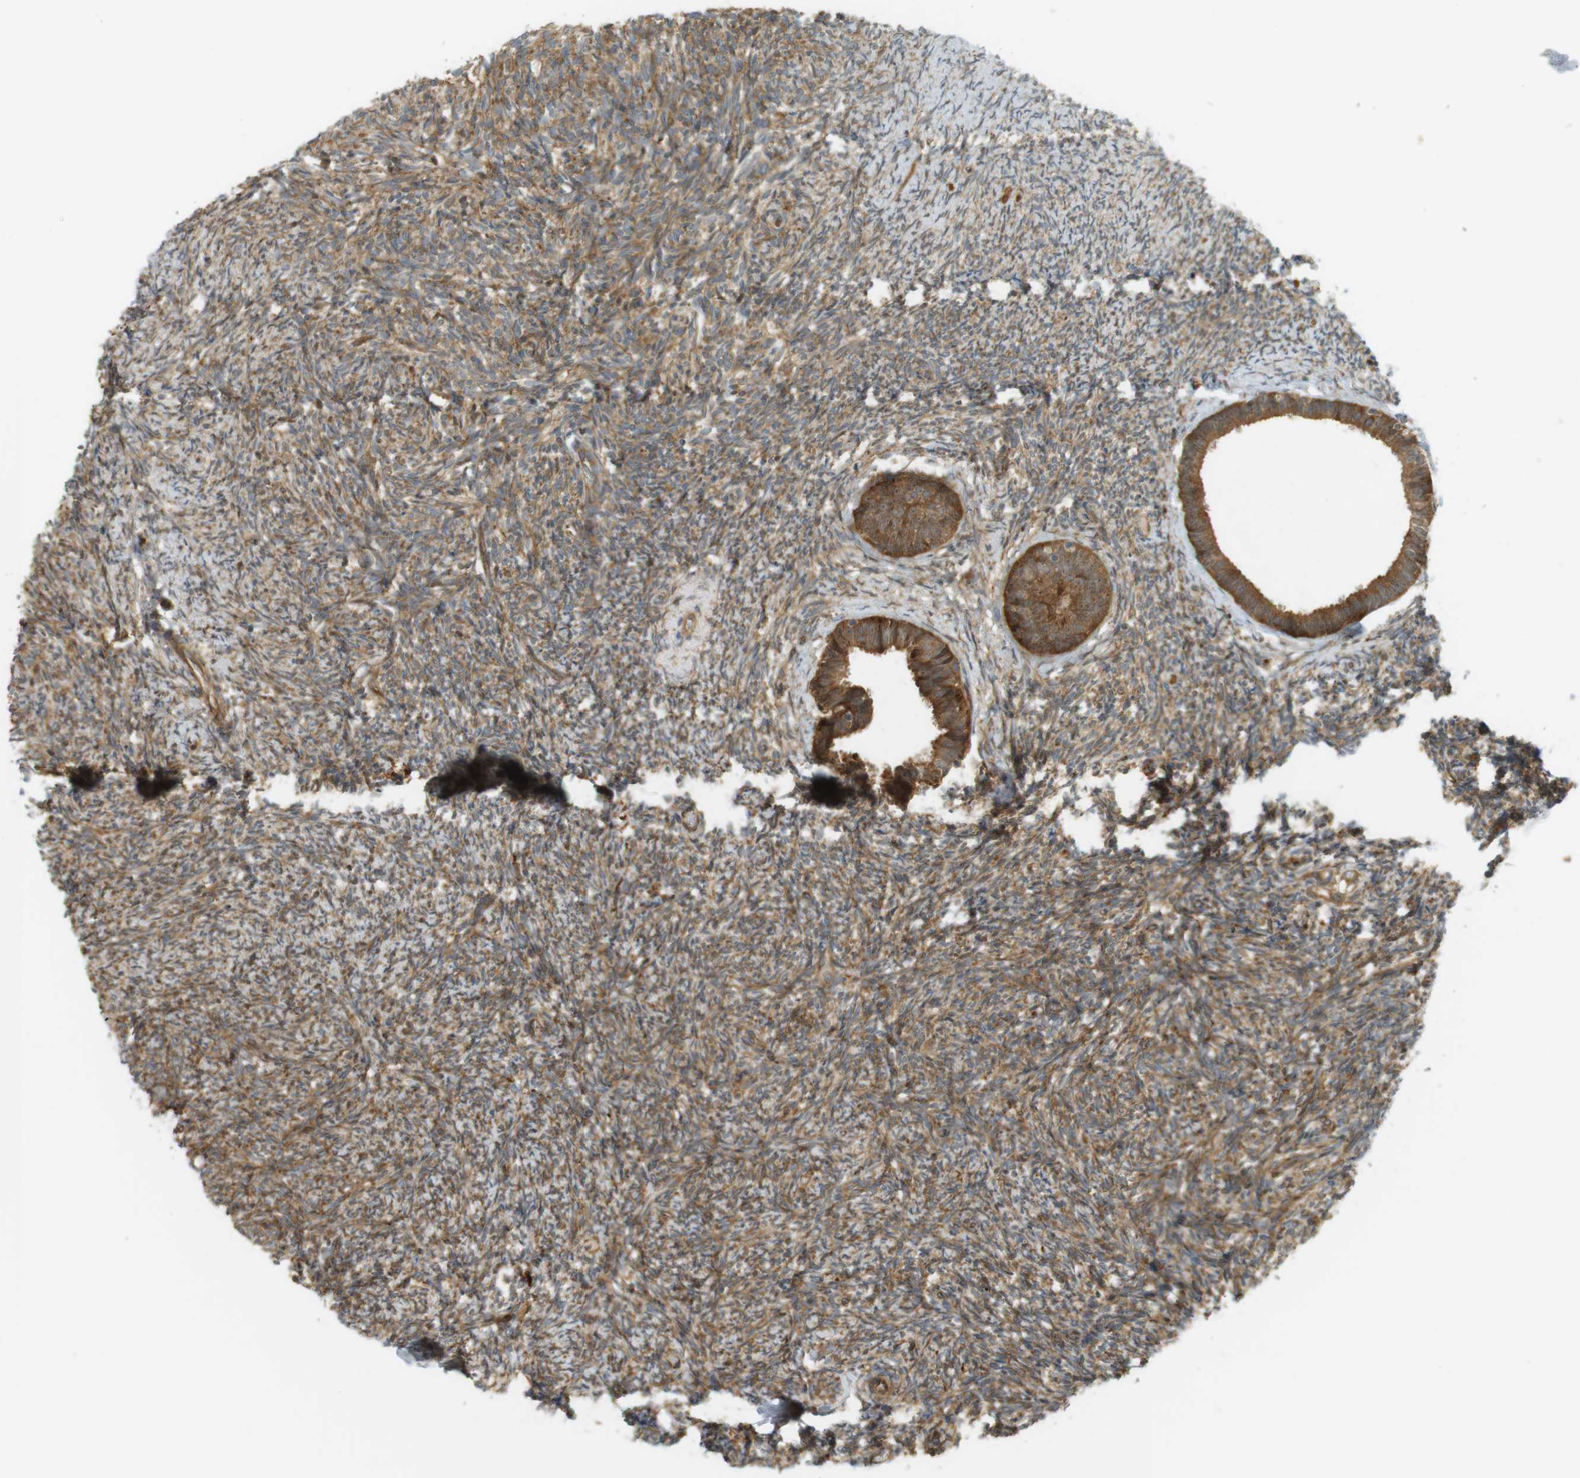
{"staining": {"intensity": "moderate", "quantity": ">75%", "location": "cytoplasmic/membranous"}, "tissue": "ovary", "cell_type": "Ovarian stroma cells", "image_type": "normal", "snomed": [{"axis": "morphology", "description": "Normal tissue, NOS"}, {"axis": "topography", "description": "Ovary"}], "caption": "Immunohistochemical staining of benign ovary shows moderate cytoplasmic/membranous protein positivity in about >75% of ovarian stroma cells. Using DAB (brown) and hematoxylin (blue) stains, captured at high magnification using brightfield microscopy.", "gene": "PA2G4", "patient": {"sex": "female", "age": 60}}